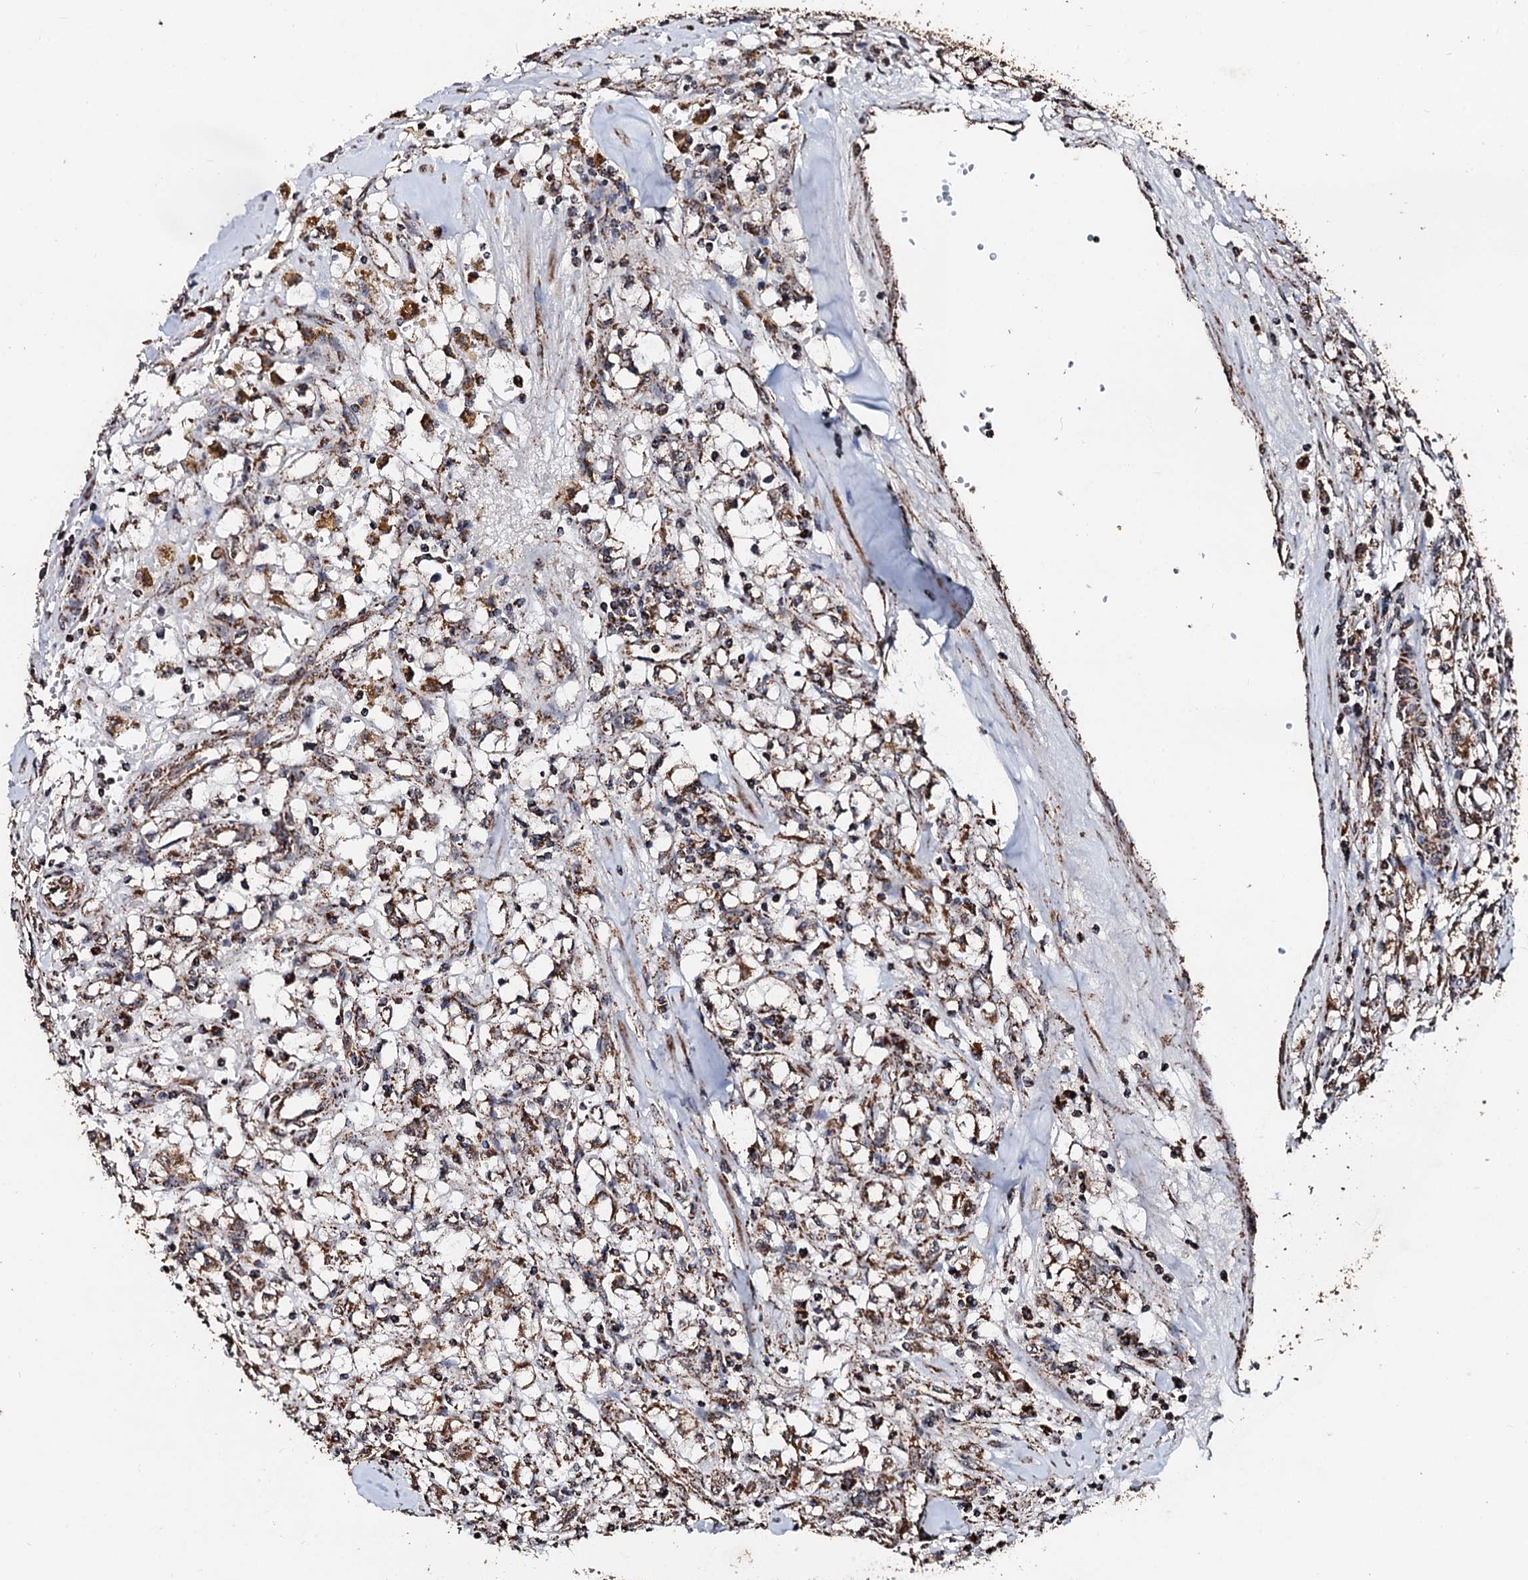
{"staining": {"intensity": "moderate", "quantity": ">75%", "location": "cytoplasmic/membranous"}, "tissue": "renal cancer", "cell_type": "Tumor cells", "image_type": "cancer", "snomed": [{"axis": "morphology", "description": "Adenocarcinoma, NOS"}, {"axis": "topography", "description": "Kidney"}], "caption": "High-magnification brightfield microscopy of adenocarcinoma (renal) stained with DAB (brown) and counterstained with hematoxylin (blue). tumor cells exhibit moderate cytoplasmic/membranous positivity is identified in about>75% of cells. (DAB IHC, brown staining for protein, blue staining for nuclei).", "gene": "SECISBP2L", "patient": {"sex": "male", "age": 56}}